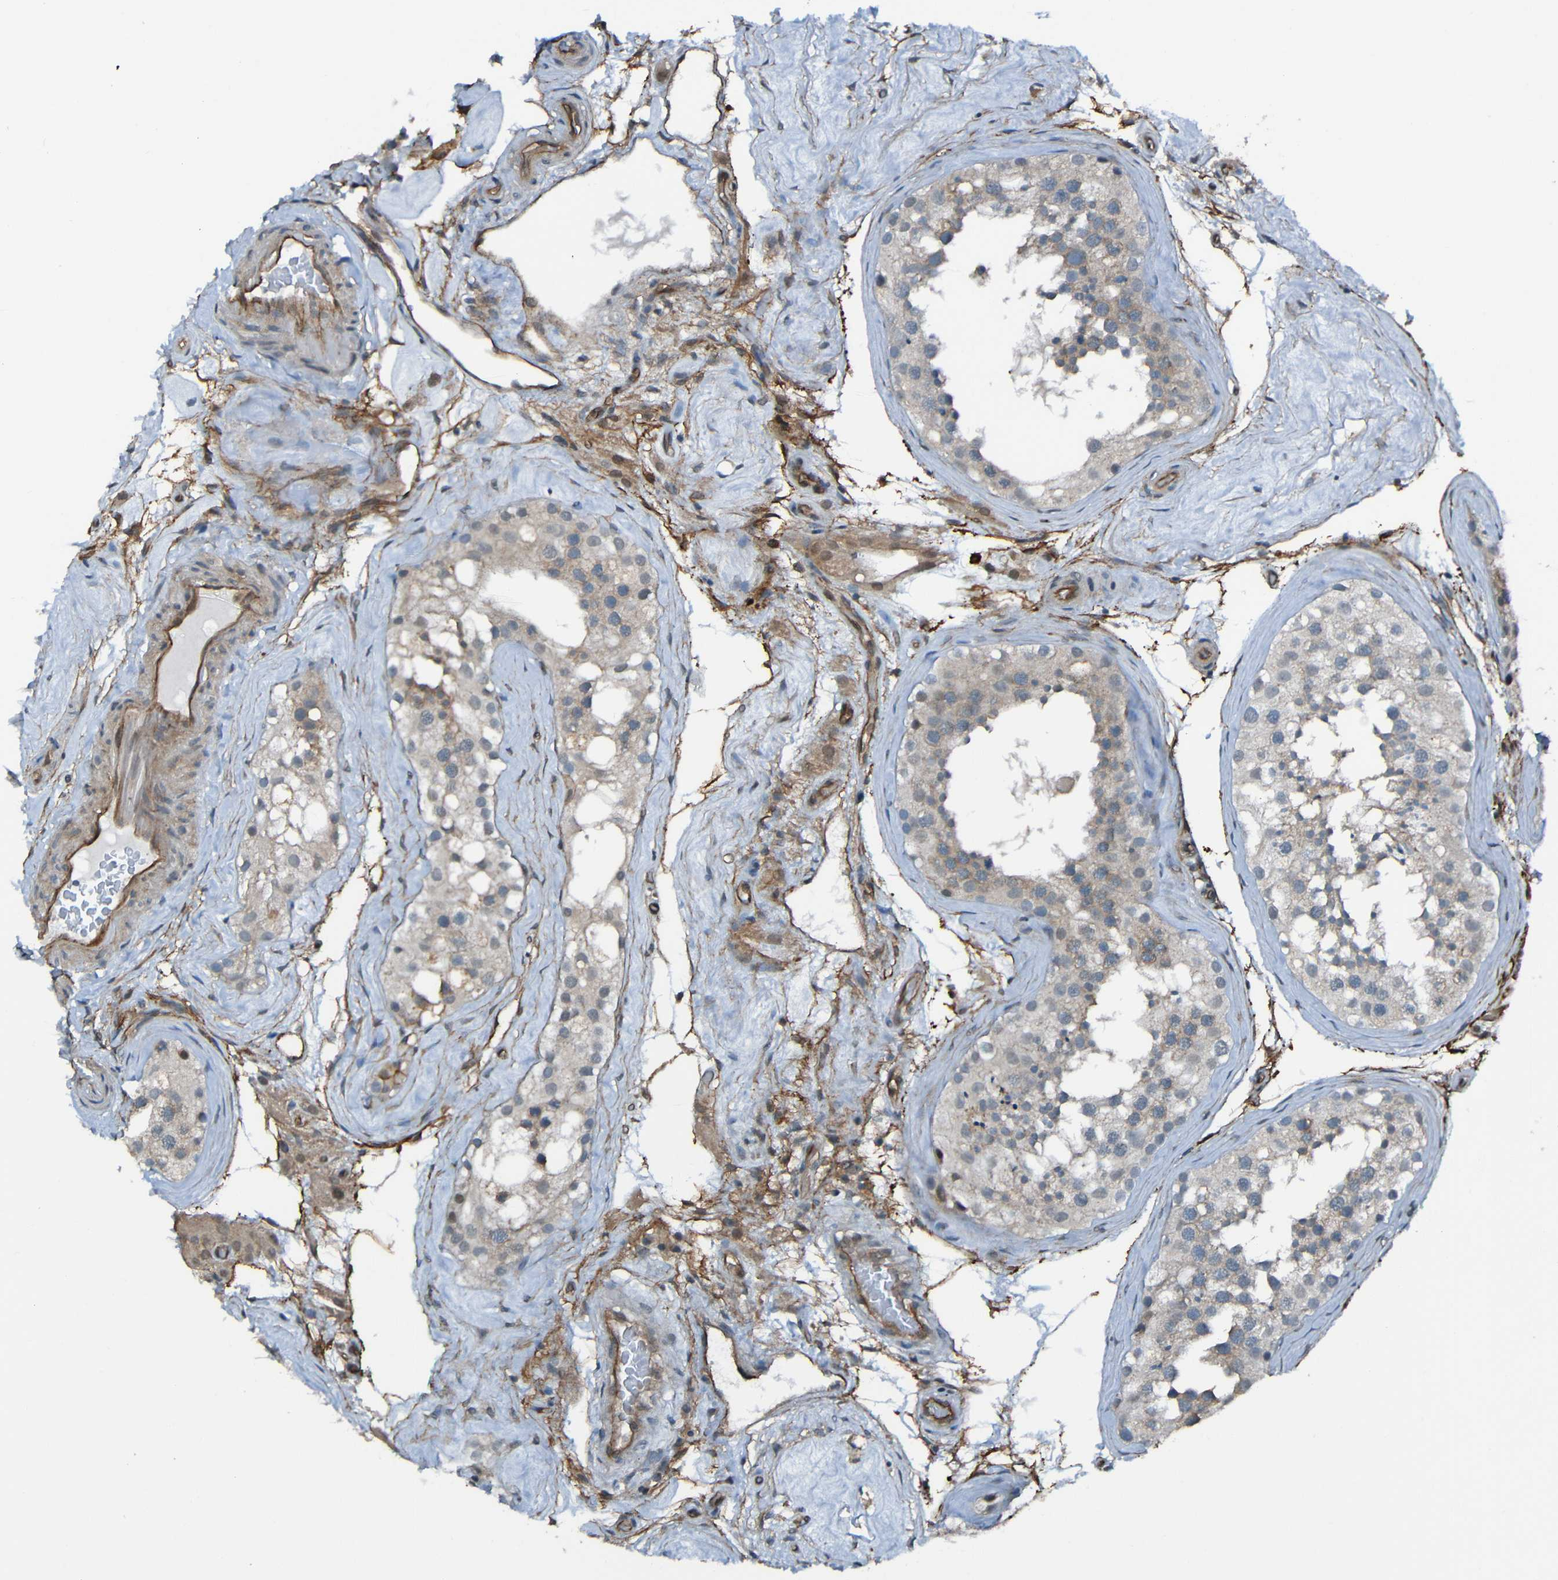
{"staining": {"intensity": "weak", "quantity": "<25%", "location": "cytoplasmic/membranous"}, "tissue": "testis", "cell_type": "Cells in seminiferous ducts", "image_type": "normal", "snomed": [{"axis": "morphology", "description": "Normal tissue, NOS"}, {"axis": "morphology", "description": "Seminoma, NOS"}, {"axis": "topography", "description": "Testis"}], "caption": "IHC image of normal testis: testis stained with DAB demonstrates no significant protein positivity in cells in seminiferous ducts. (DAB (3,3'-diaminobenzidine) IHC with hematoxylin counter stain).", "gene": "LGR5", "patient": {"sex": "male", "age": 71}}